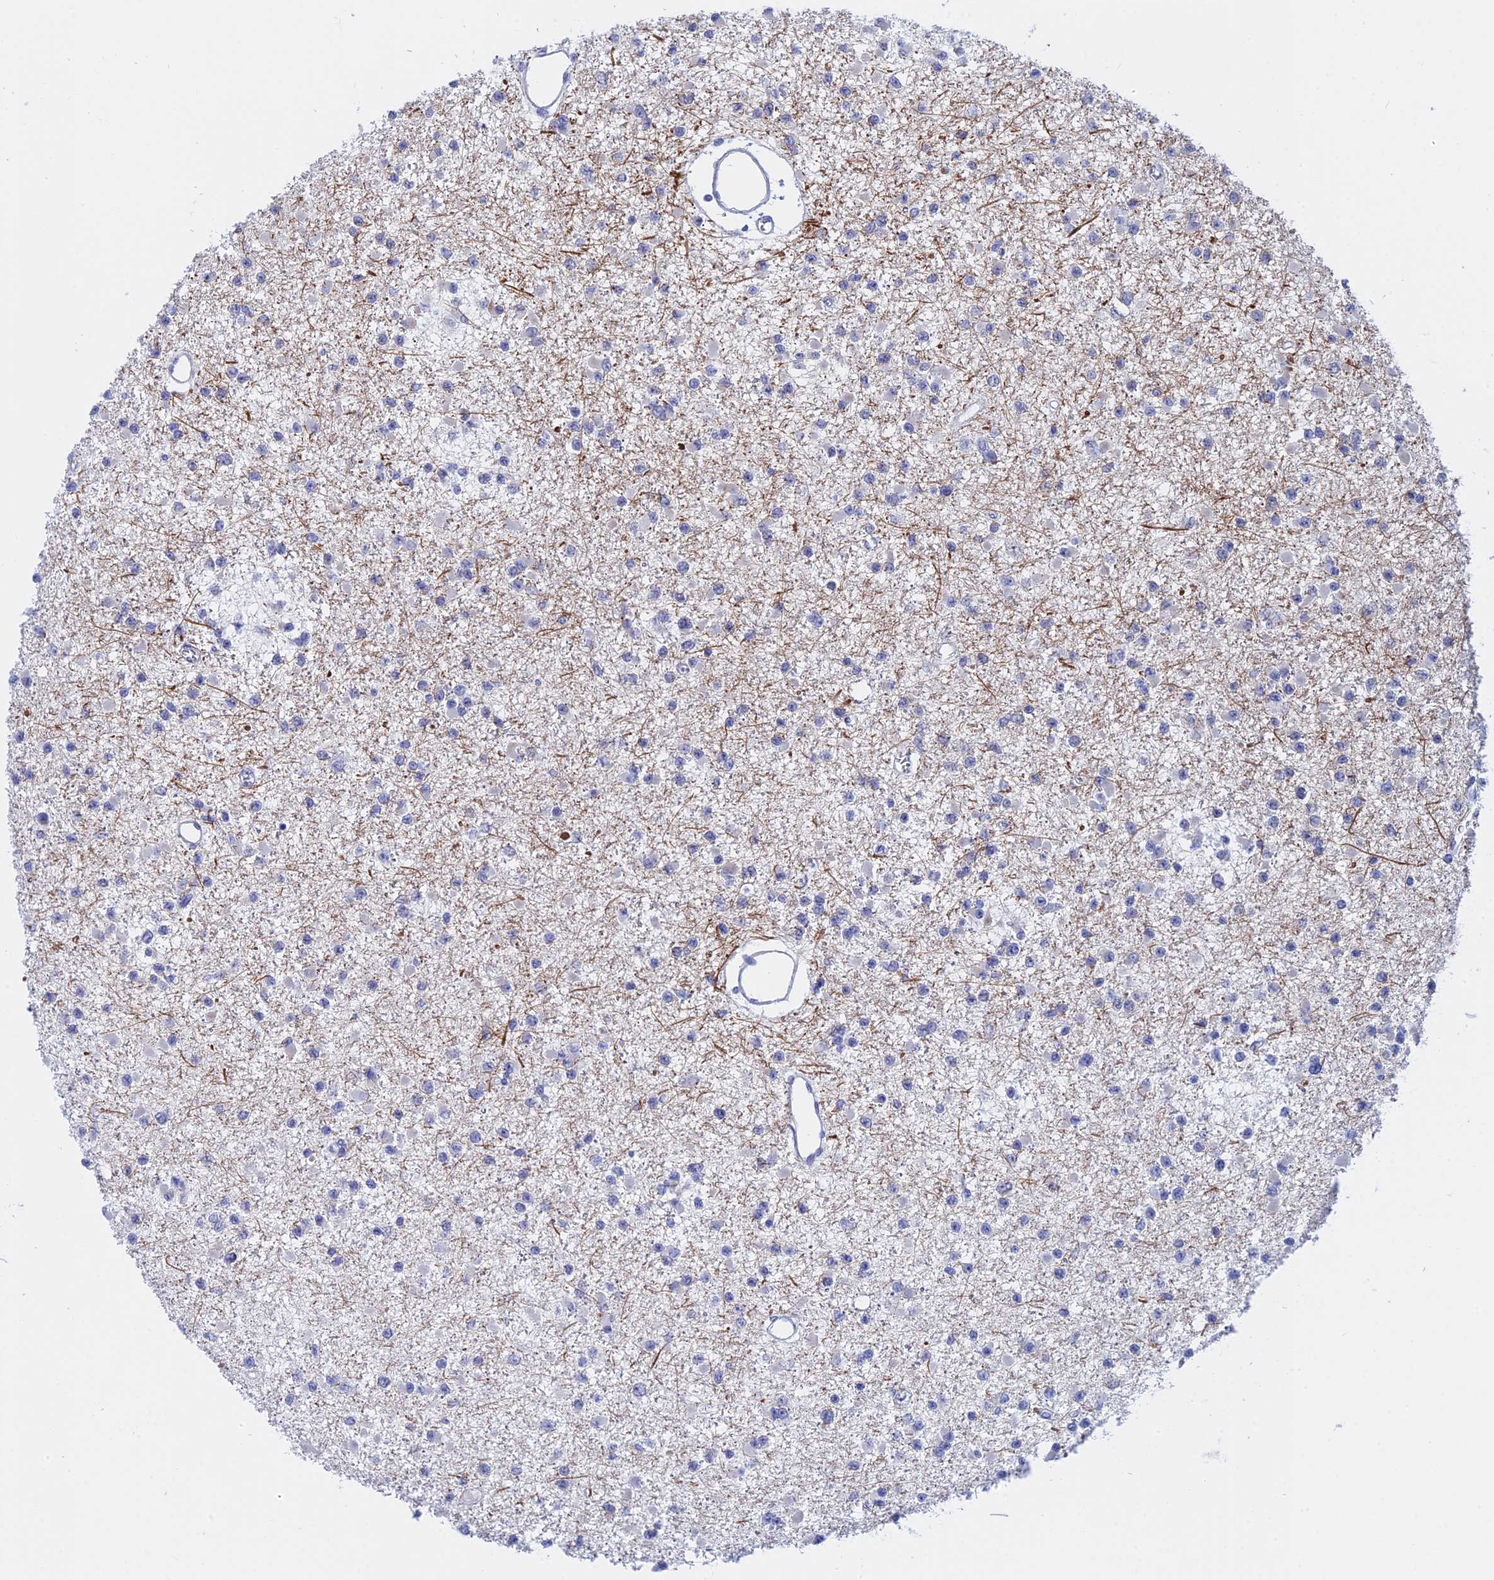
{"staining": {"intensity": "negative", "quantity": "none", "location": "none"}, "tissue": "glioma", "cell_type": "Tumor cells", "image_type": "cancer", "snomed": [{"axis": "morphology", "description": "Glioma, malignant, Low grade"}, {"axis": "topography", "description": "Brain"}], "caption": "A histopathology image of glioma stained for a protein reveals no brown staining in tumor cells.", "gene": "WDR83", "patient": {"sex": "female", "age": 22}}